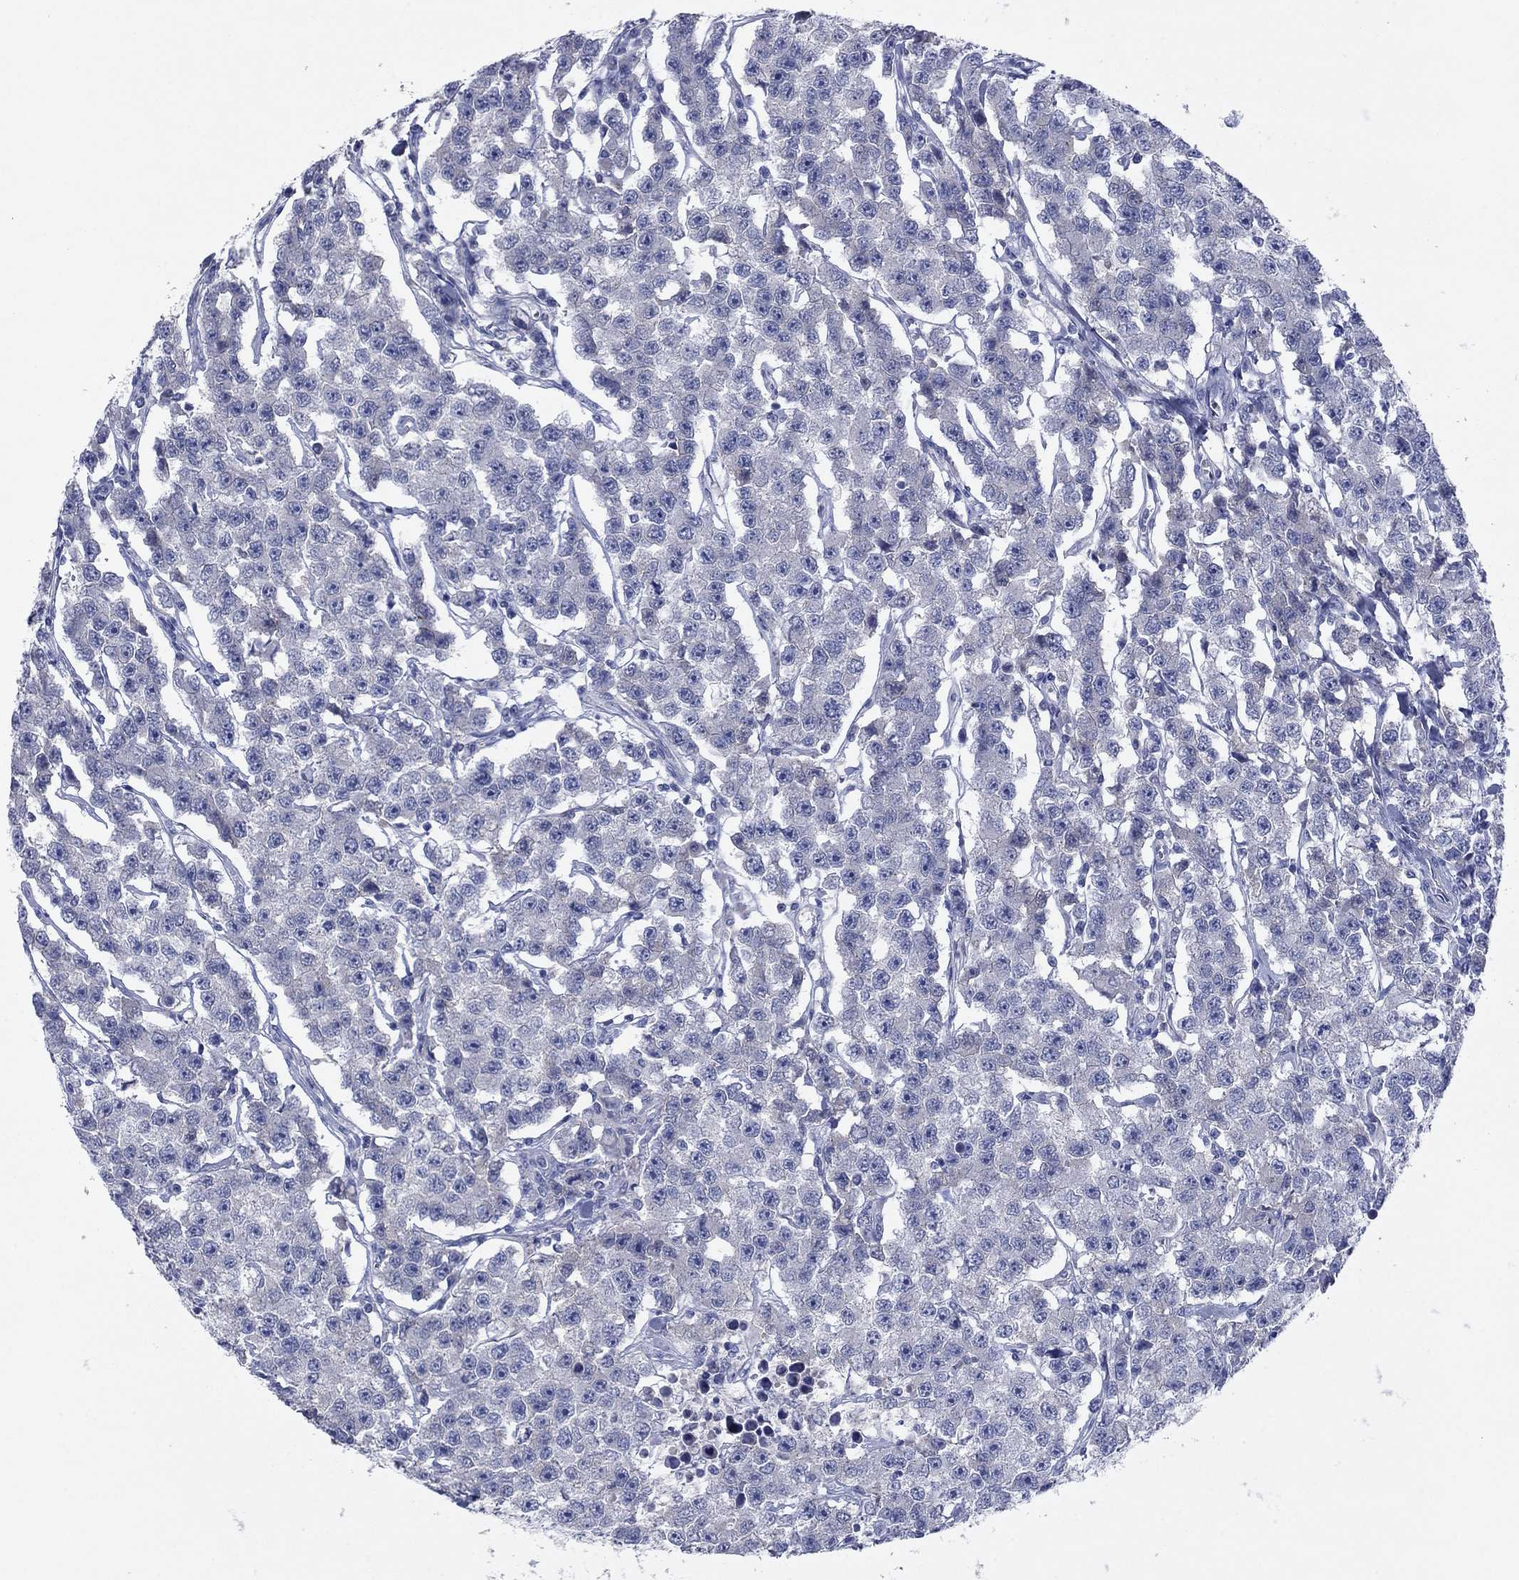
{"staining": {"intensity": "negative", "quantity": "none", "location": "none"}, "tissue": "testis cancer", "cell_type": "Tumor cells", "image_type": "cancer", "snomed": [{"axis": "morphology", "description": "Seminoma, NOS"}, {"axis": "topography", "description": "Testis"}], "caption": "Immunohistochemistry (IHC) image of testis cancer (seminoma) stained for a protein (brown), which reveals no positivity in tumor cells.", "gene": "CNTNAP4", "patient": {"sex": "male", "age": 59}}